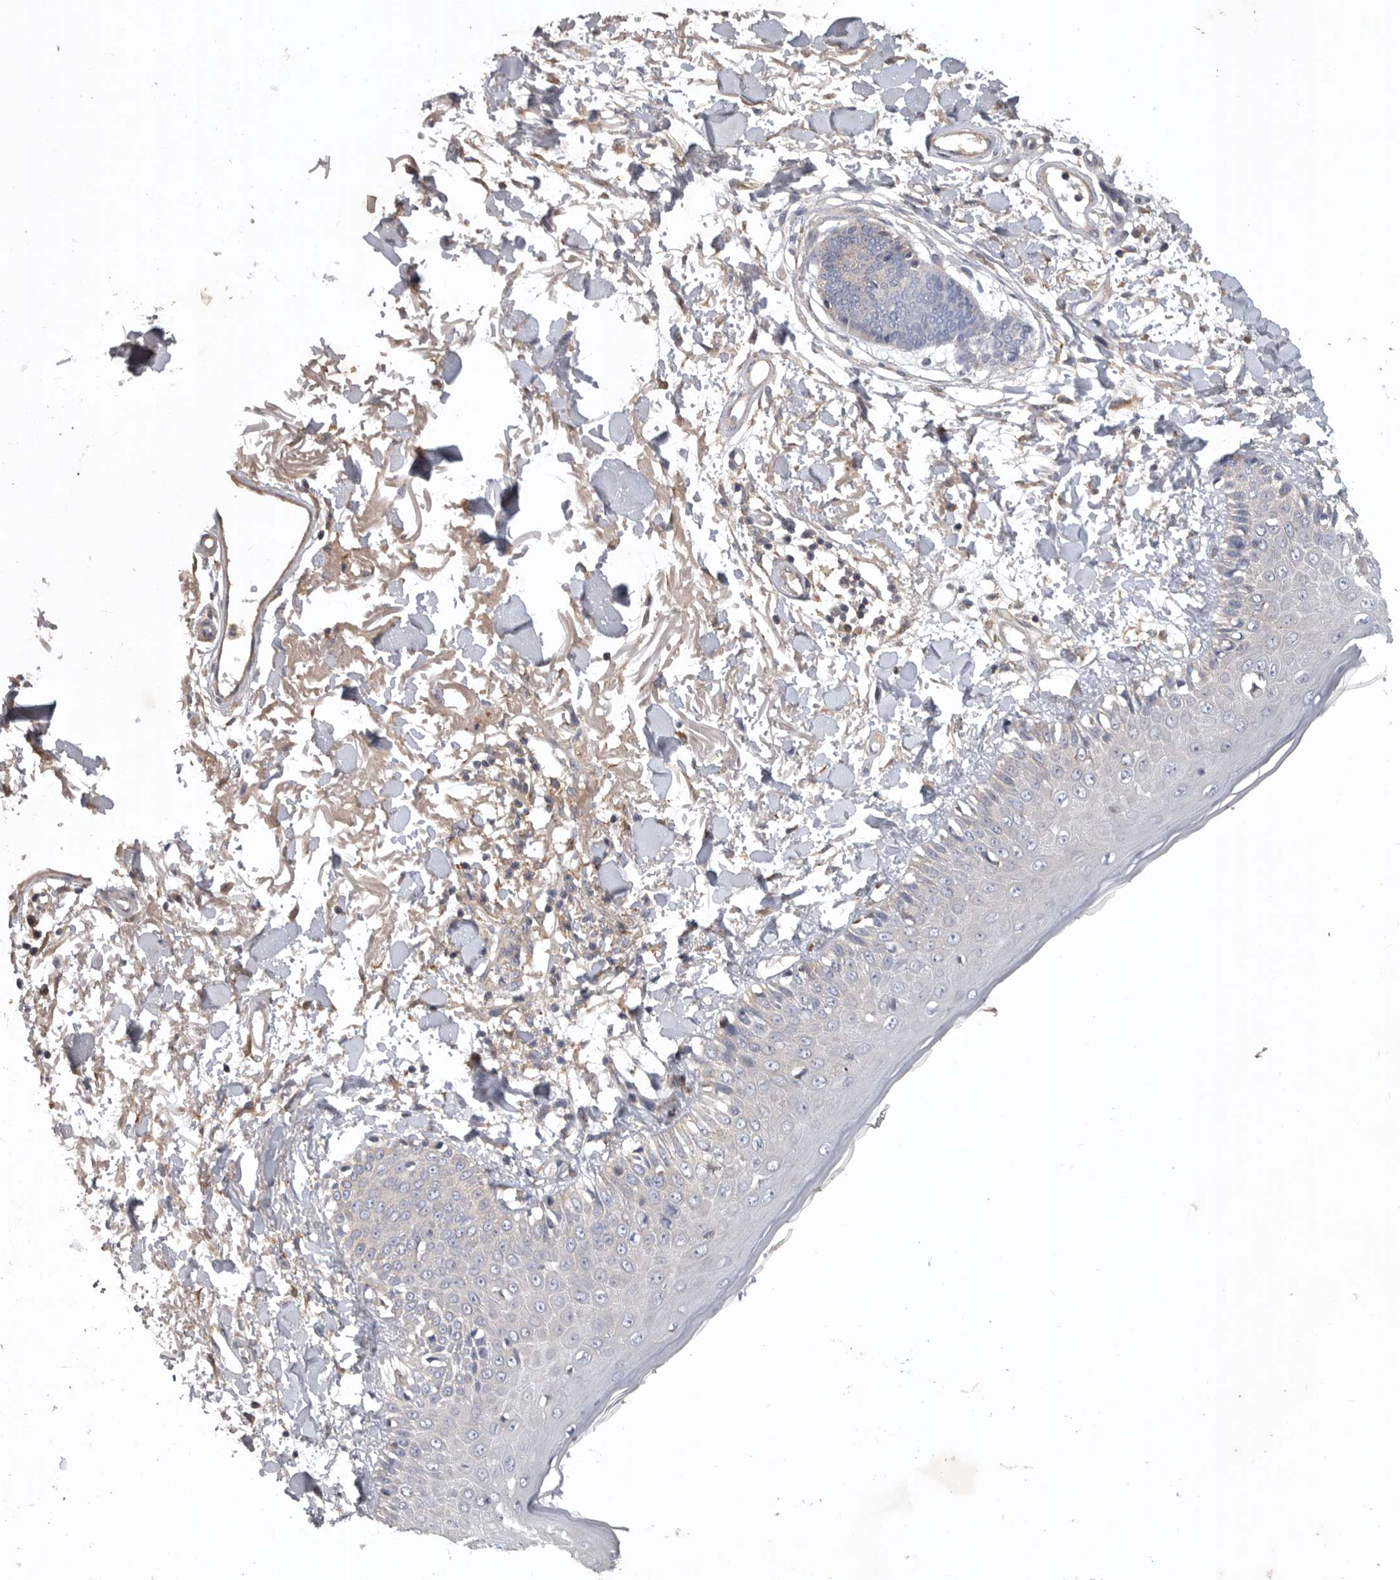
{"staining": {"intensity": "negative", "quantity": "none", "location": "none"}, "tissue": "skin", "cell_type": "Fibroblasts", "image_type": "normal", "snomed": [{"axis": "morphology", "description": "Normal tissue, NOS"}, {"axis": "morphology", "description": "Squamous cell carcinoma, NOS"}, {"axis": "topography", "description": "Skin"}, {"axis": "topography", "description": "Peripheral nerve tissue"}], "caption": "Immunohistochemistry (IHC) histopathology image of normal skin stained for a protein (brown), which displays no expression in fibroblasts.", "gene": "C1orf109", "patient": {"sex": "male", "age": 83}}